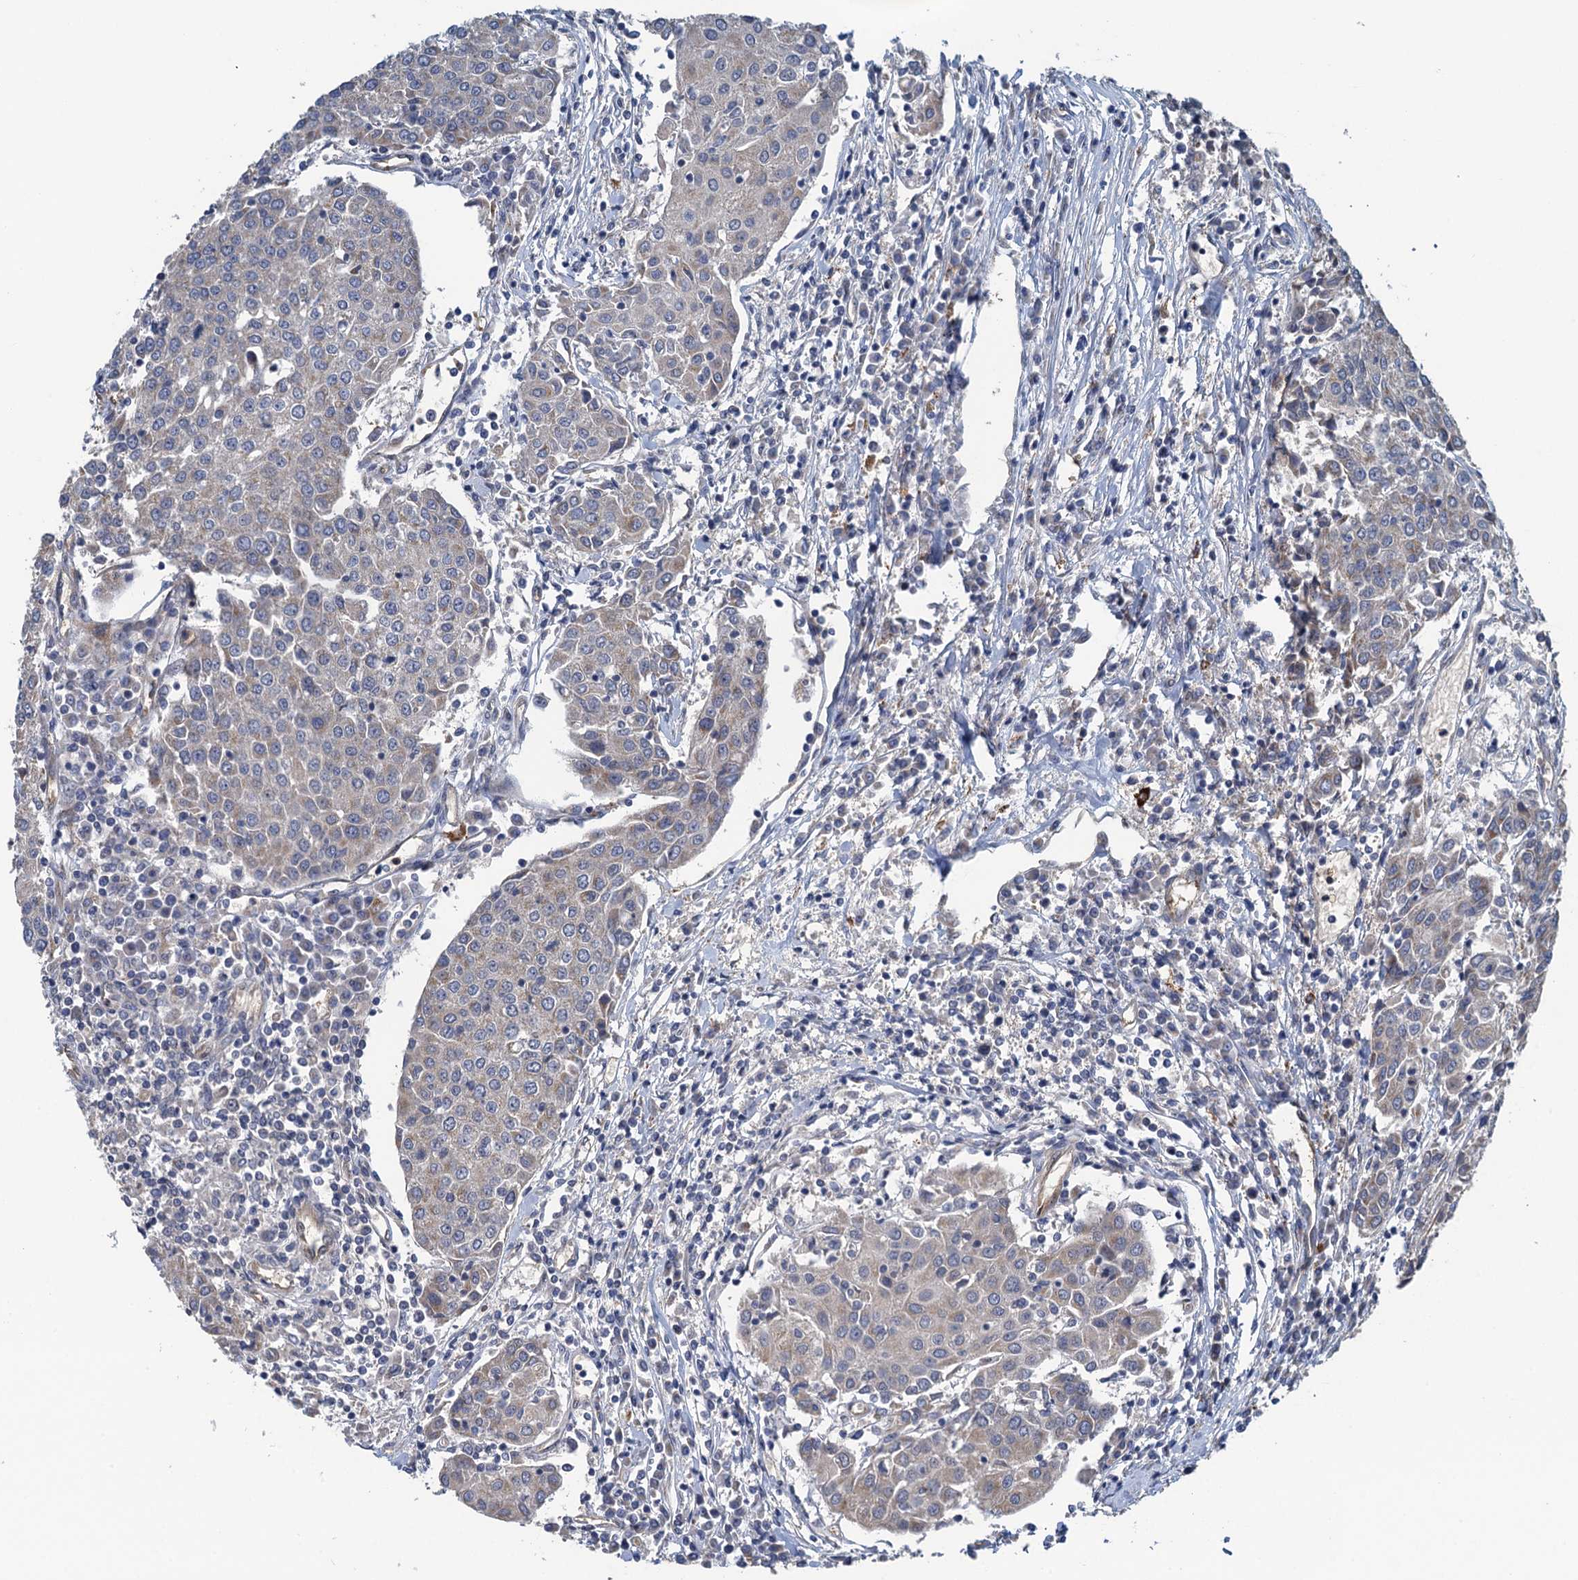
{"staining": {"intensity": "weak", "quantity": "<25%", "location": "cytoplasmic/membranous"}, "tissue": "urothelial cancer", "cell_type": "Tumor cells", "image_type": "cancer", "snomed": [{"axis": "morphology", "description": "Urothelial carcinoma, High grade"}, {"axis": "topography", "description": "Urinary bladder"}], "caption": "Protein analysis of urothelial cancer demonstrates no significant positivity in tumor cells.", "gene": "KBTBD8", "patient": {"sex": "female", "age": 85}}